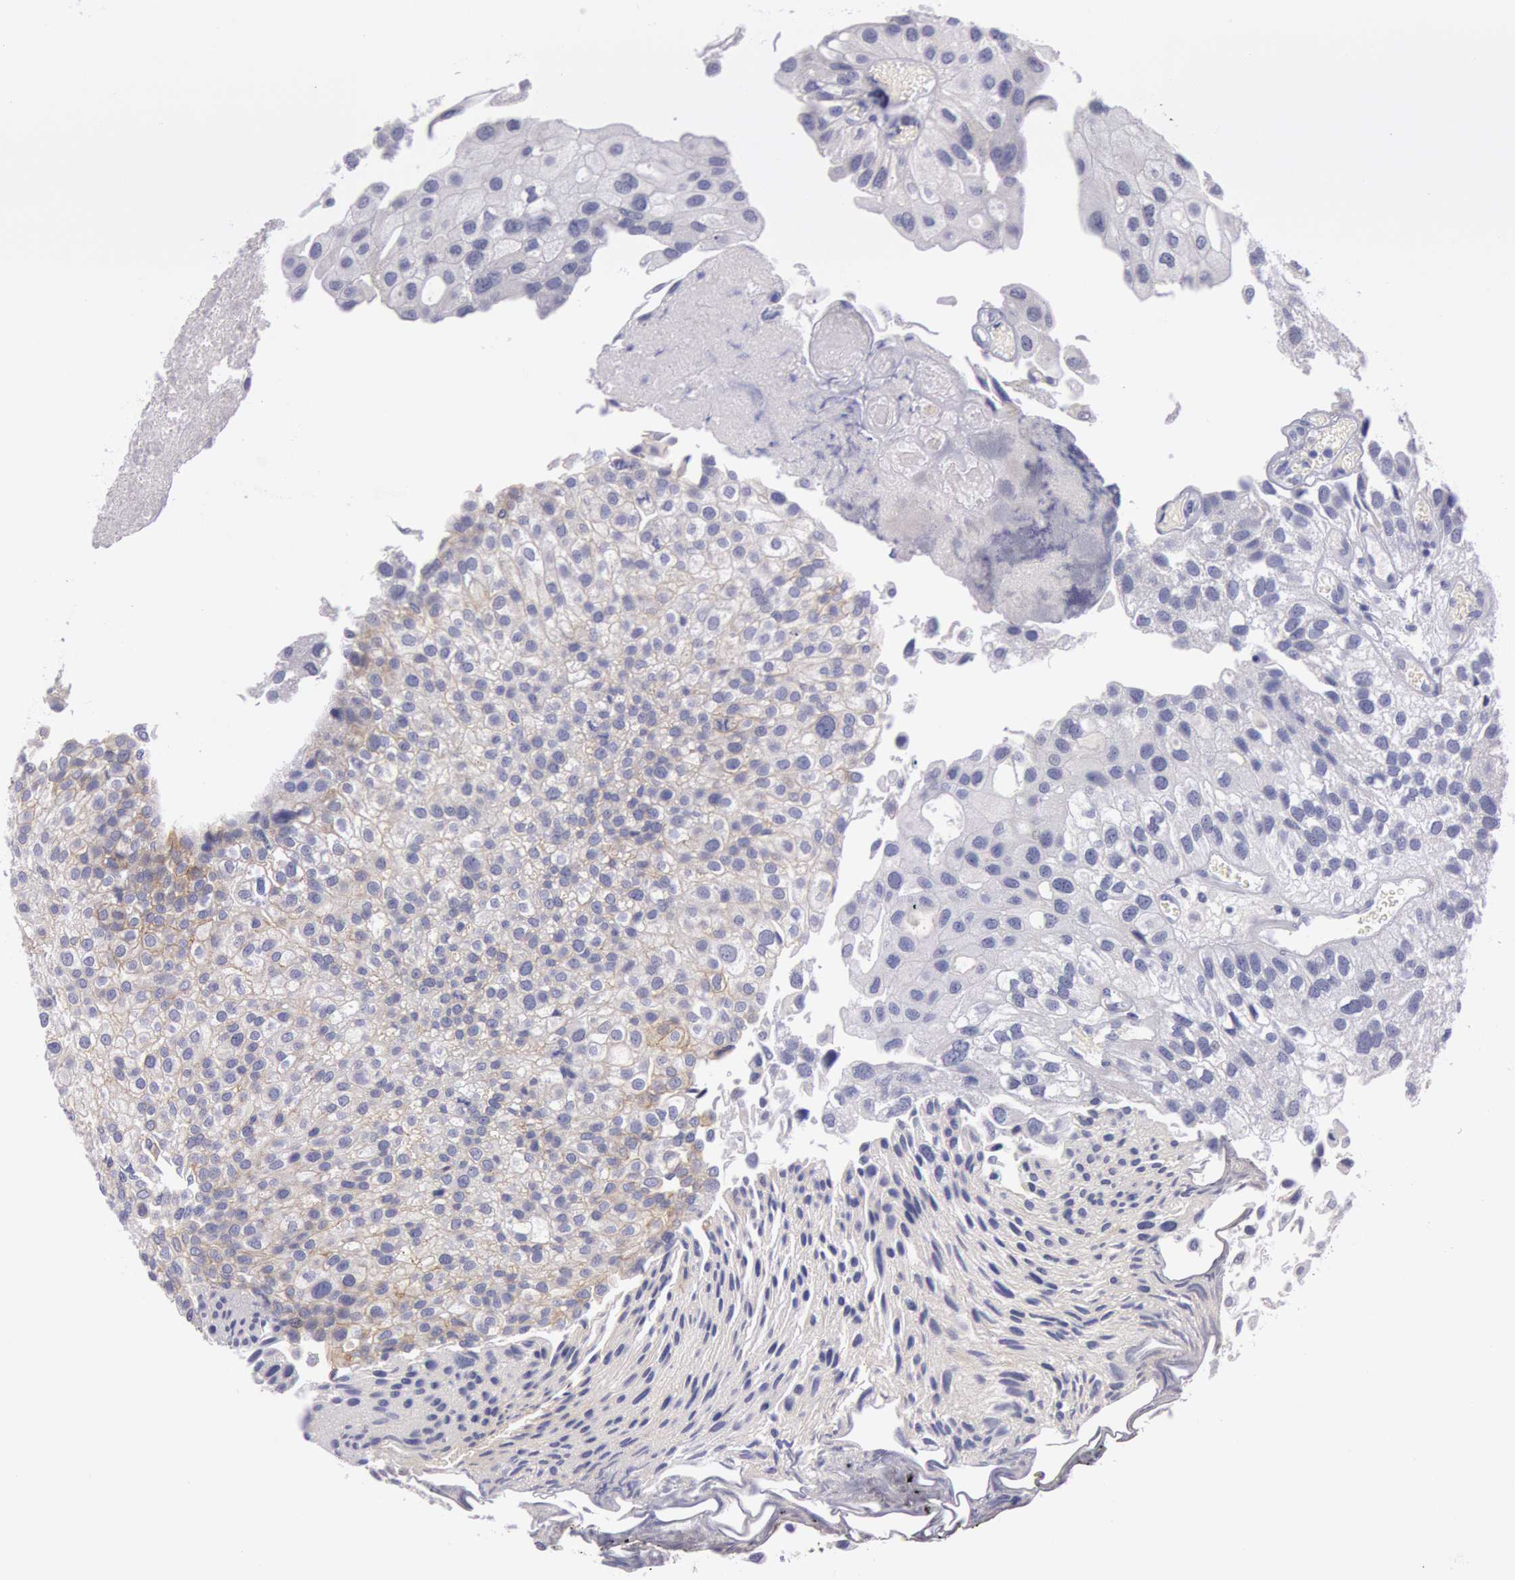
{"staining": {"intensity": "weak", "quantity": "<25%", "location": "cytoplasmic/membranous"}, "tissue": "urothelial cancer", "cell_type": "Tumor cells", "image_type": "cancer", "snomed": [{"axis": "morphology", "description": "Urothelial carcinoma, Low grade"}, {"axis": "topography", "description": "Urinary bladder"}], "caption": "Immunohistochemistry image of urothelial cancer stained for a protein (brown), which reveals no expression in tumor cells. (DAB (3,3'-diaminobenzidine) immunohistochemistry (IHC) visualized using brightfield microscopy, high magnification).", "gene": "EGFR", "patient": {"sex": "female", "age": 89}}